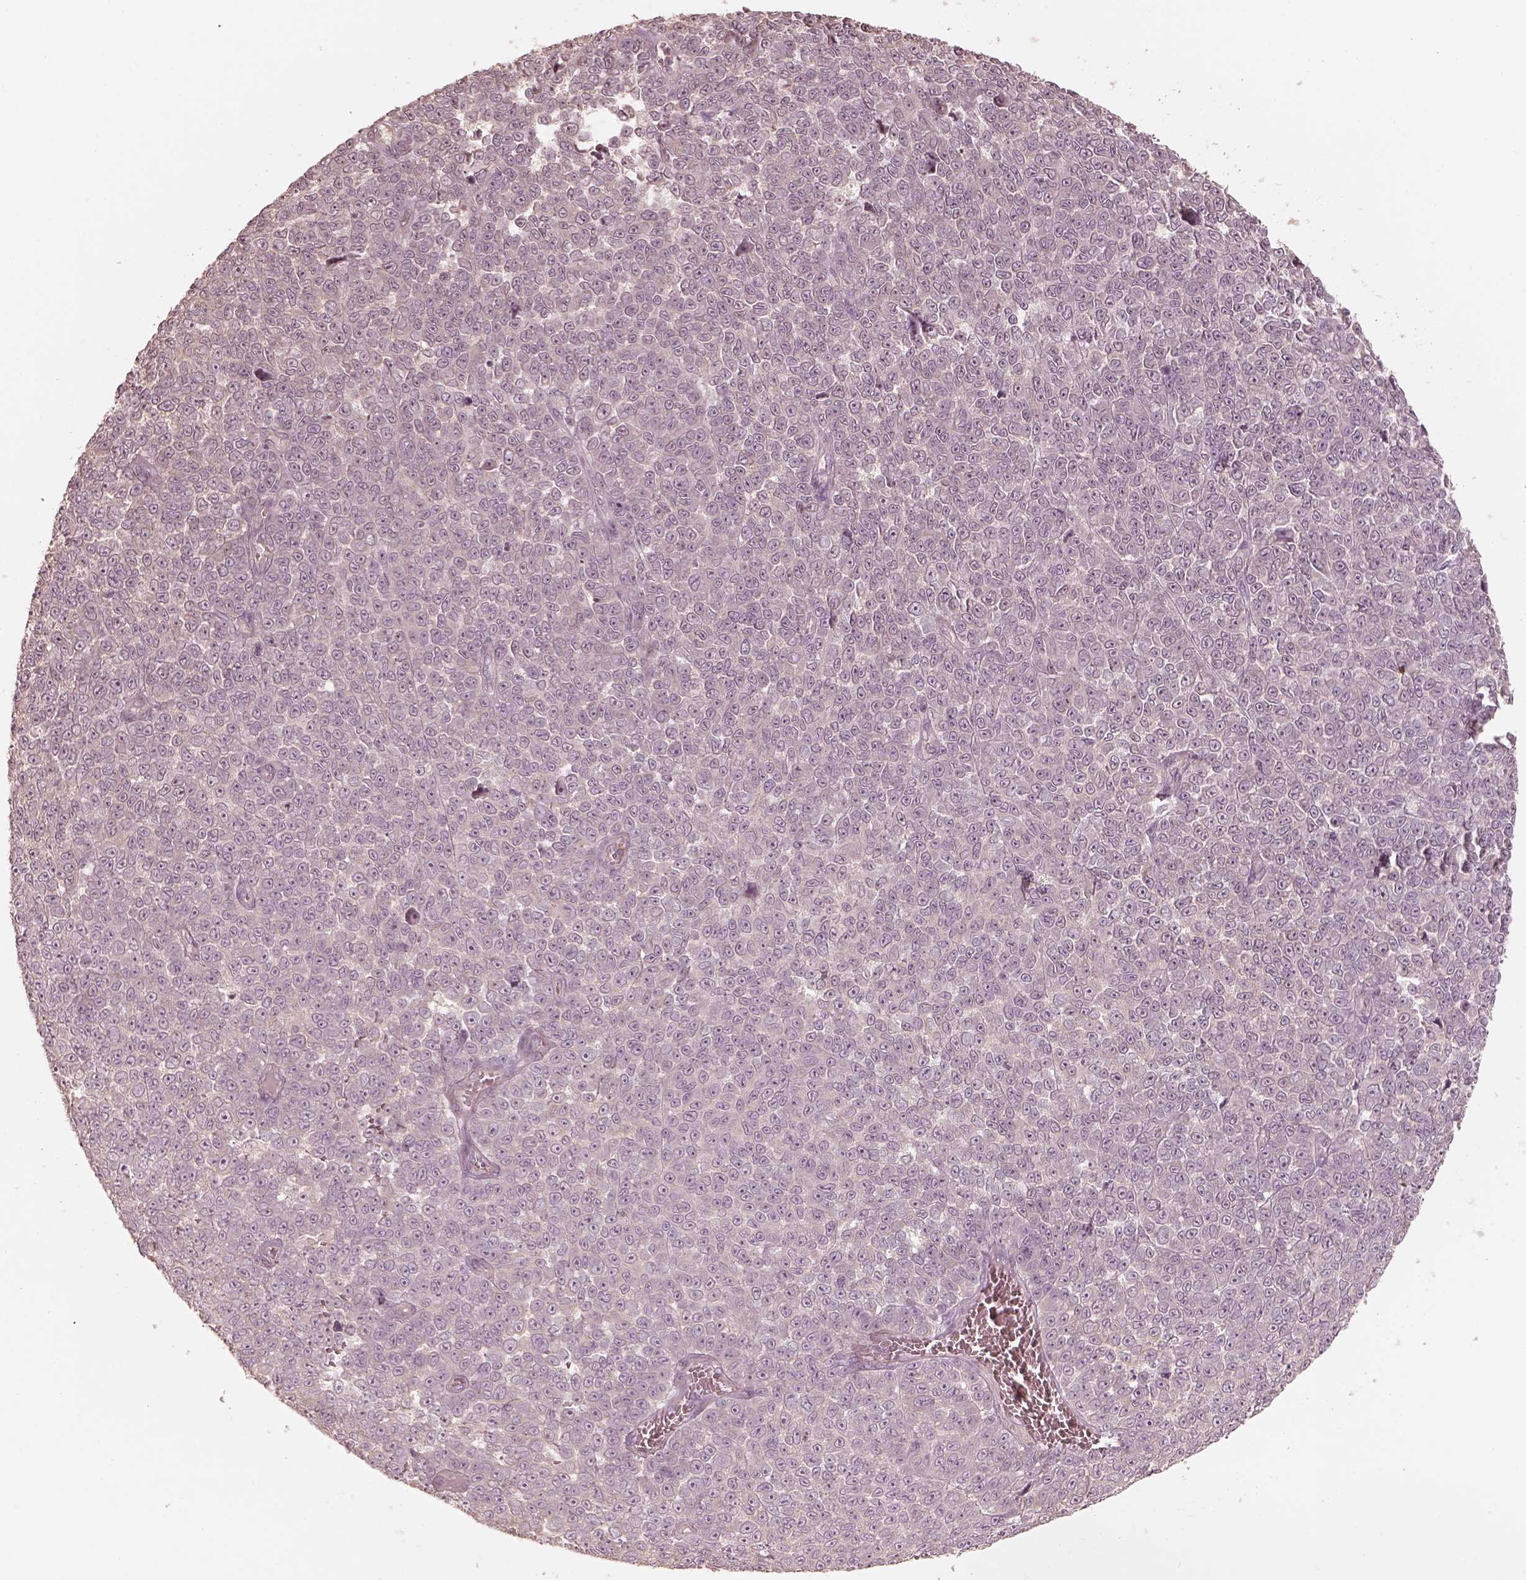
{"staining": {"intensity": "negative", "quantity": "none", "location": "none"}, "tissue": "melanoma", "cell_type": "Tumor cells", "image_type": "cancer", "snomed": [{"axis": "morphology", "description": "Malignant melanoma, NOS"}, {"axis": "topography", "description": "Skin"}], "caption": "This is an immunohistochemistry micrograph of melanoma. There is no expression in tumor cells.", "gene": "KIF5C", "patient": {"sex": "female", "age": 95}}